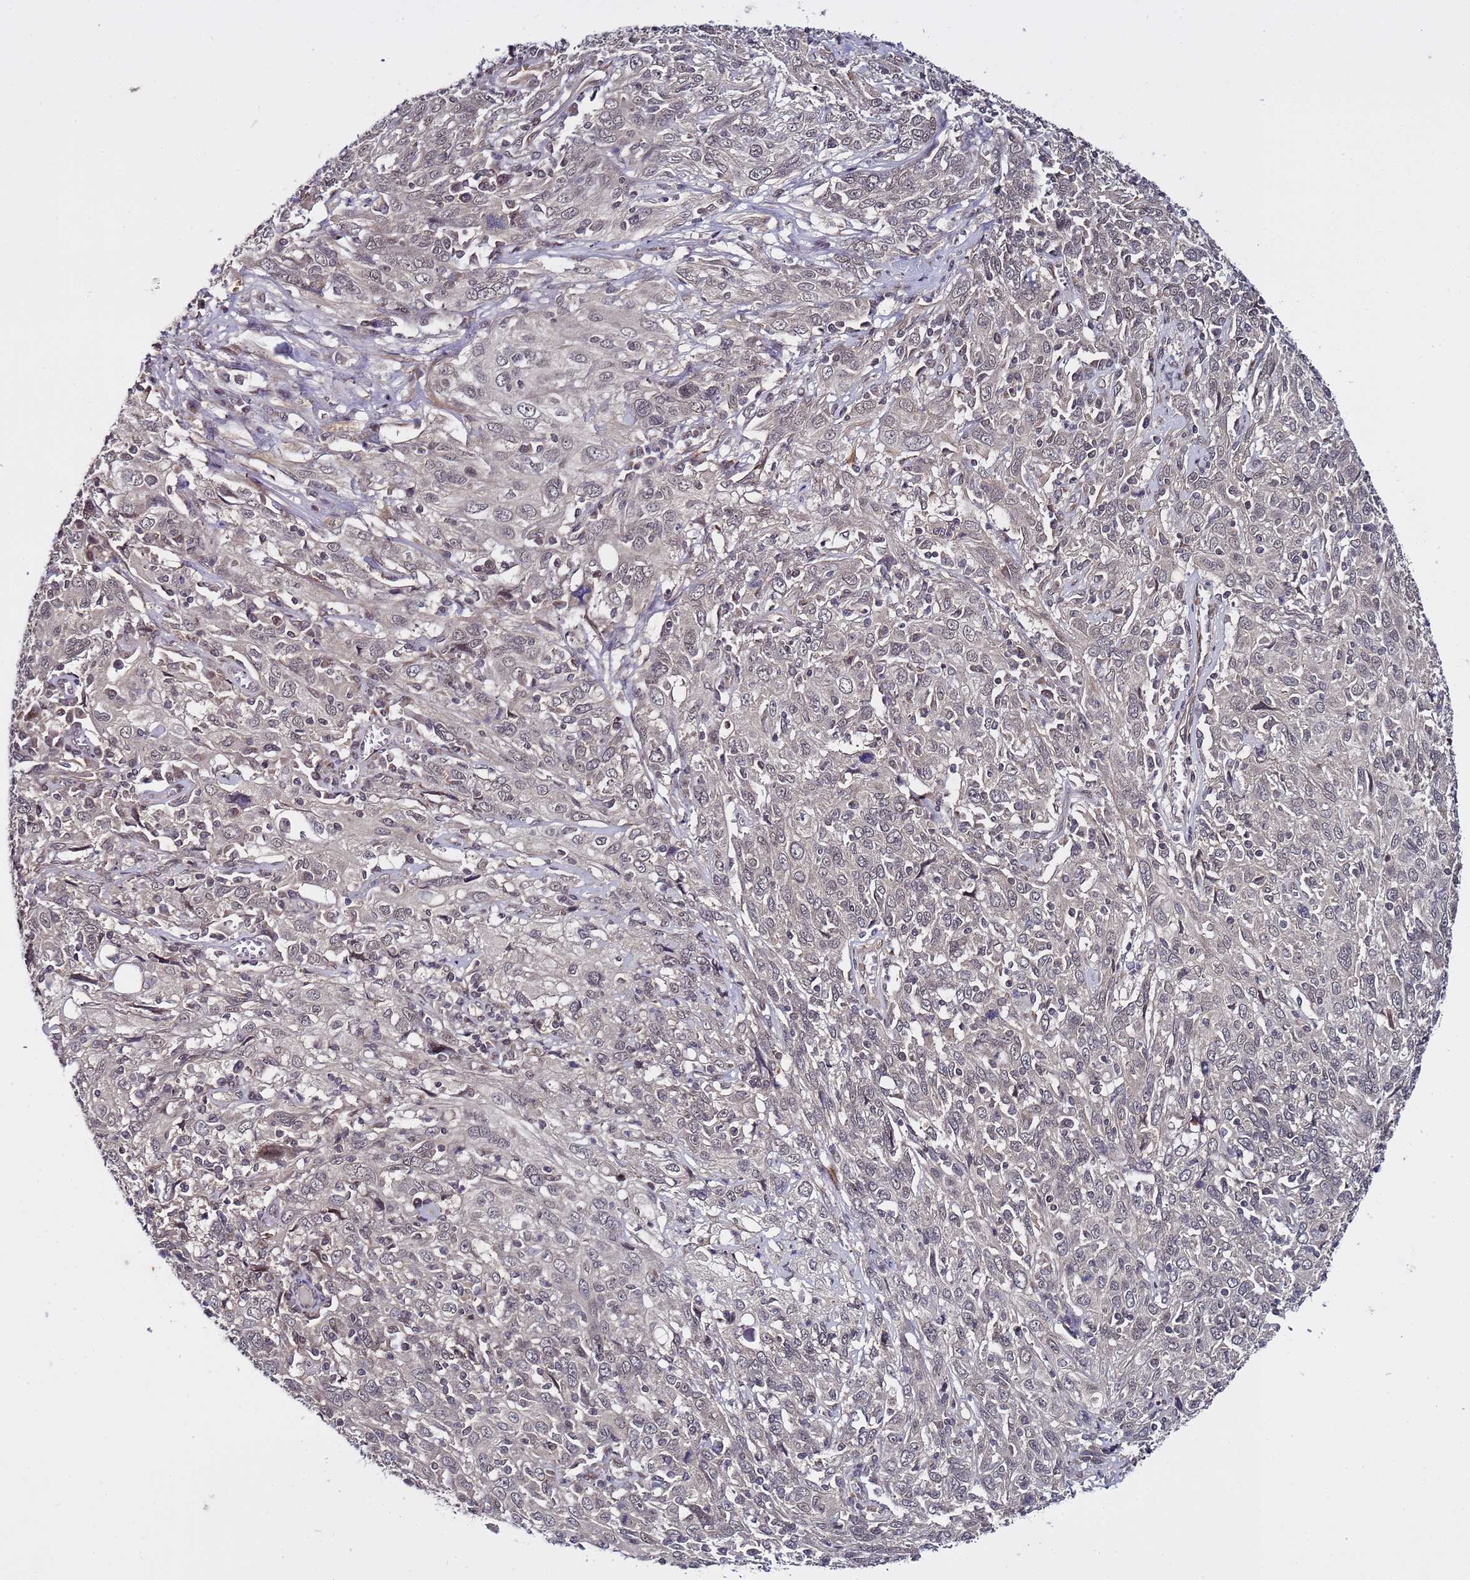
{"staining": {"intensity": "negative", "quantity": "none", "location": "none"}, "tissue": "cervical cancer", "cell_type": "Tumor cells", "image_type": "cancer", "snomed": [{"axis": "morphology", "description": "Squamous cell carcinoma, NOS"}, {"axis": "topography", "description": "Cervix"}], "caption": "The micrograph reveals no significant staining in tumor cells of cervical cancer.", "gene": "POLR2D", "patient": {"sex": "female", "age": 46}}